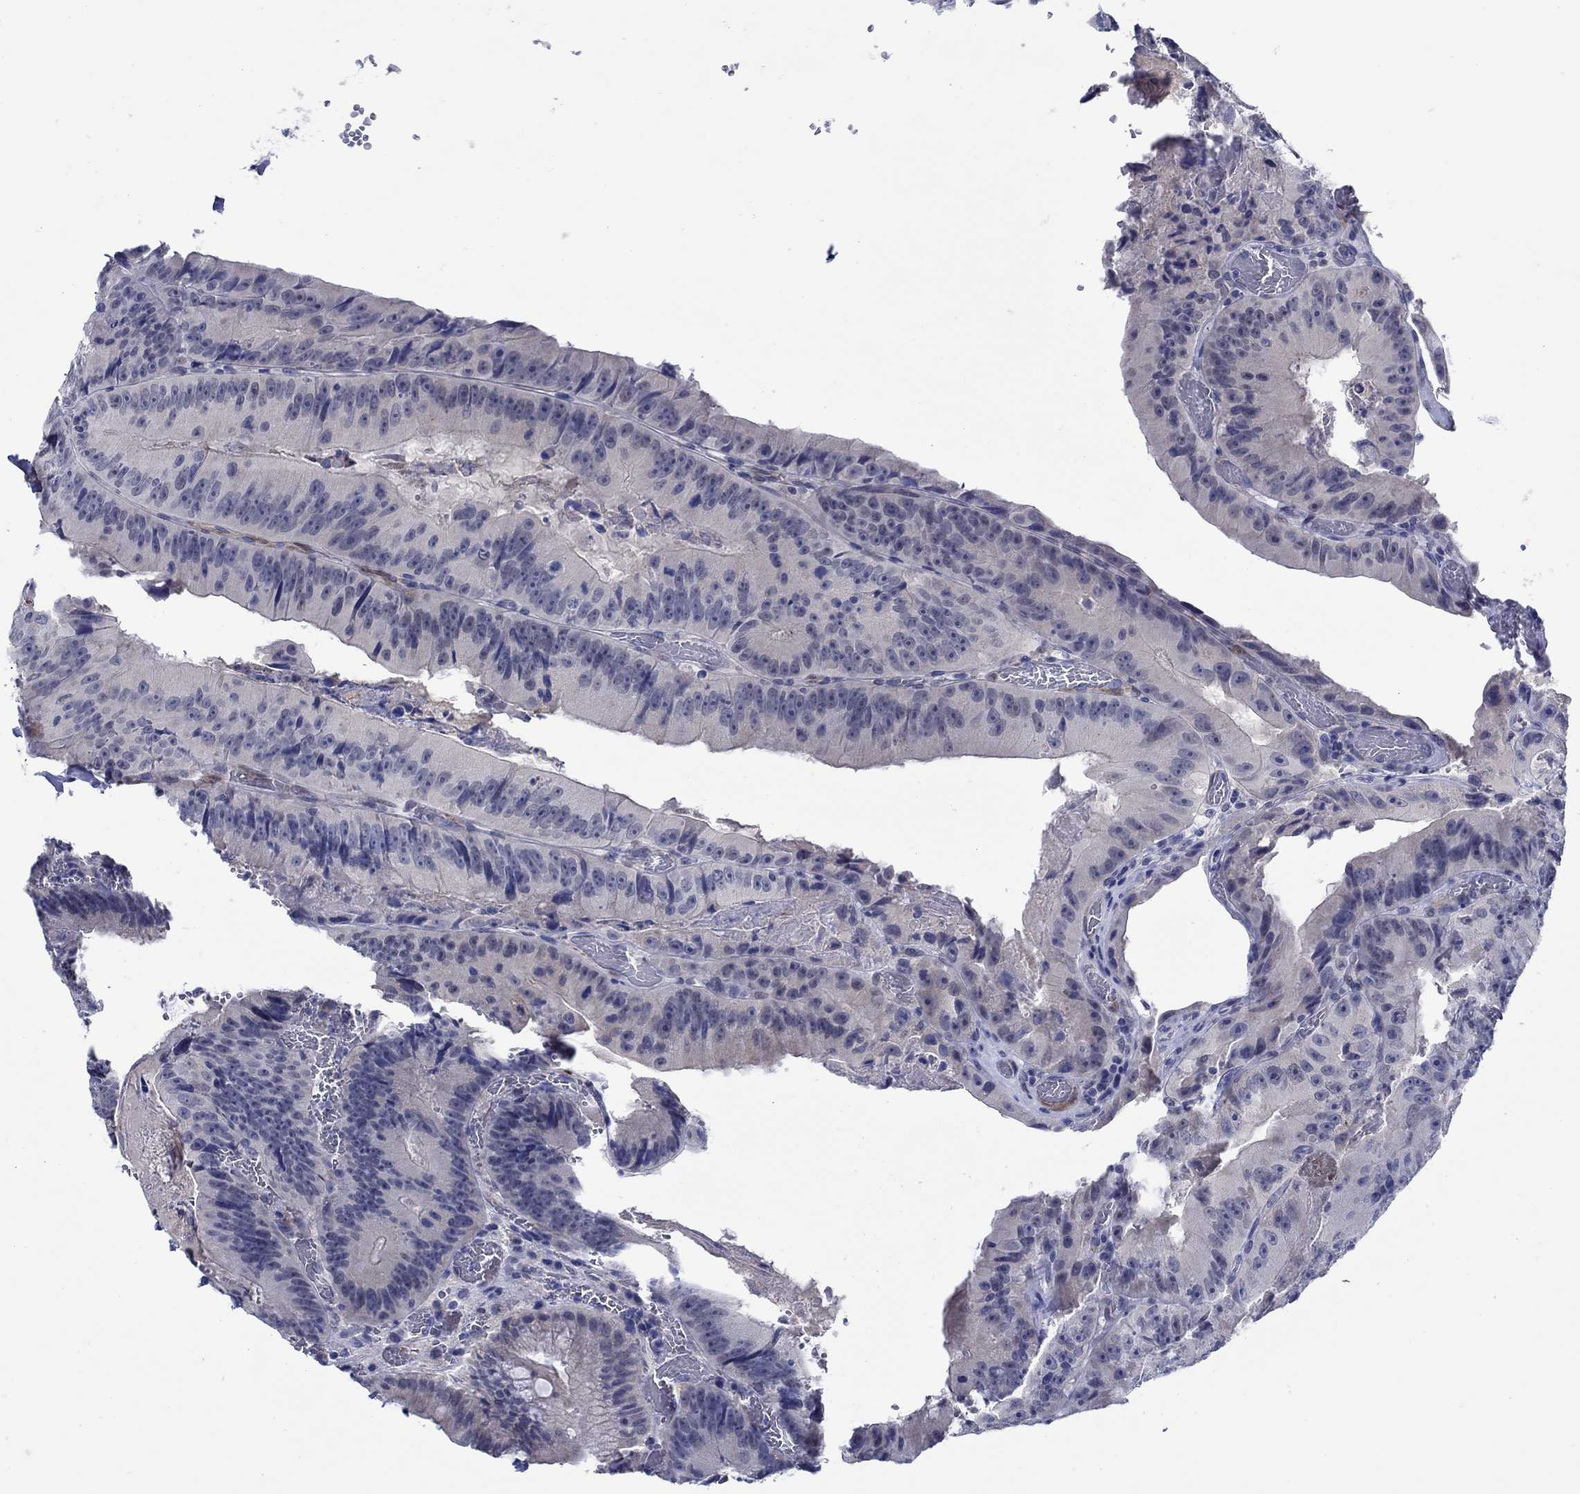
{"staining": {"intensity": "negative", "quantity": "none", "location": "none"}, "tissue": "colorectal cancer", "cell_type": "Tumor cells", "image_type": "cancer", "snomed": [{"axis": "morphology", "description": "Adenocarcinoma, NOS"}, {"axis": "topography", "description": "Colon"}], "caption": "Immunohistochemistry image of neoplastic tissue: human colorectal cancer (adenocarcinoma) stained with DAB shows no significant protein positivity in tumor cells. The staining is performed using DAB (3,3'-diaminobenzidine) brown chromogen with nuclei counter-stained in using hematoxylin.", "gene": "MC2R", "patient": {"sex": "female", "age": 86}}